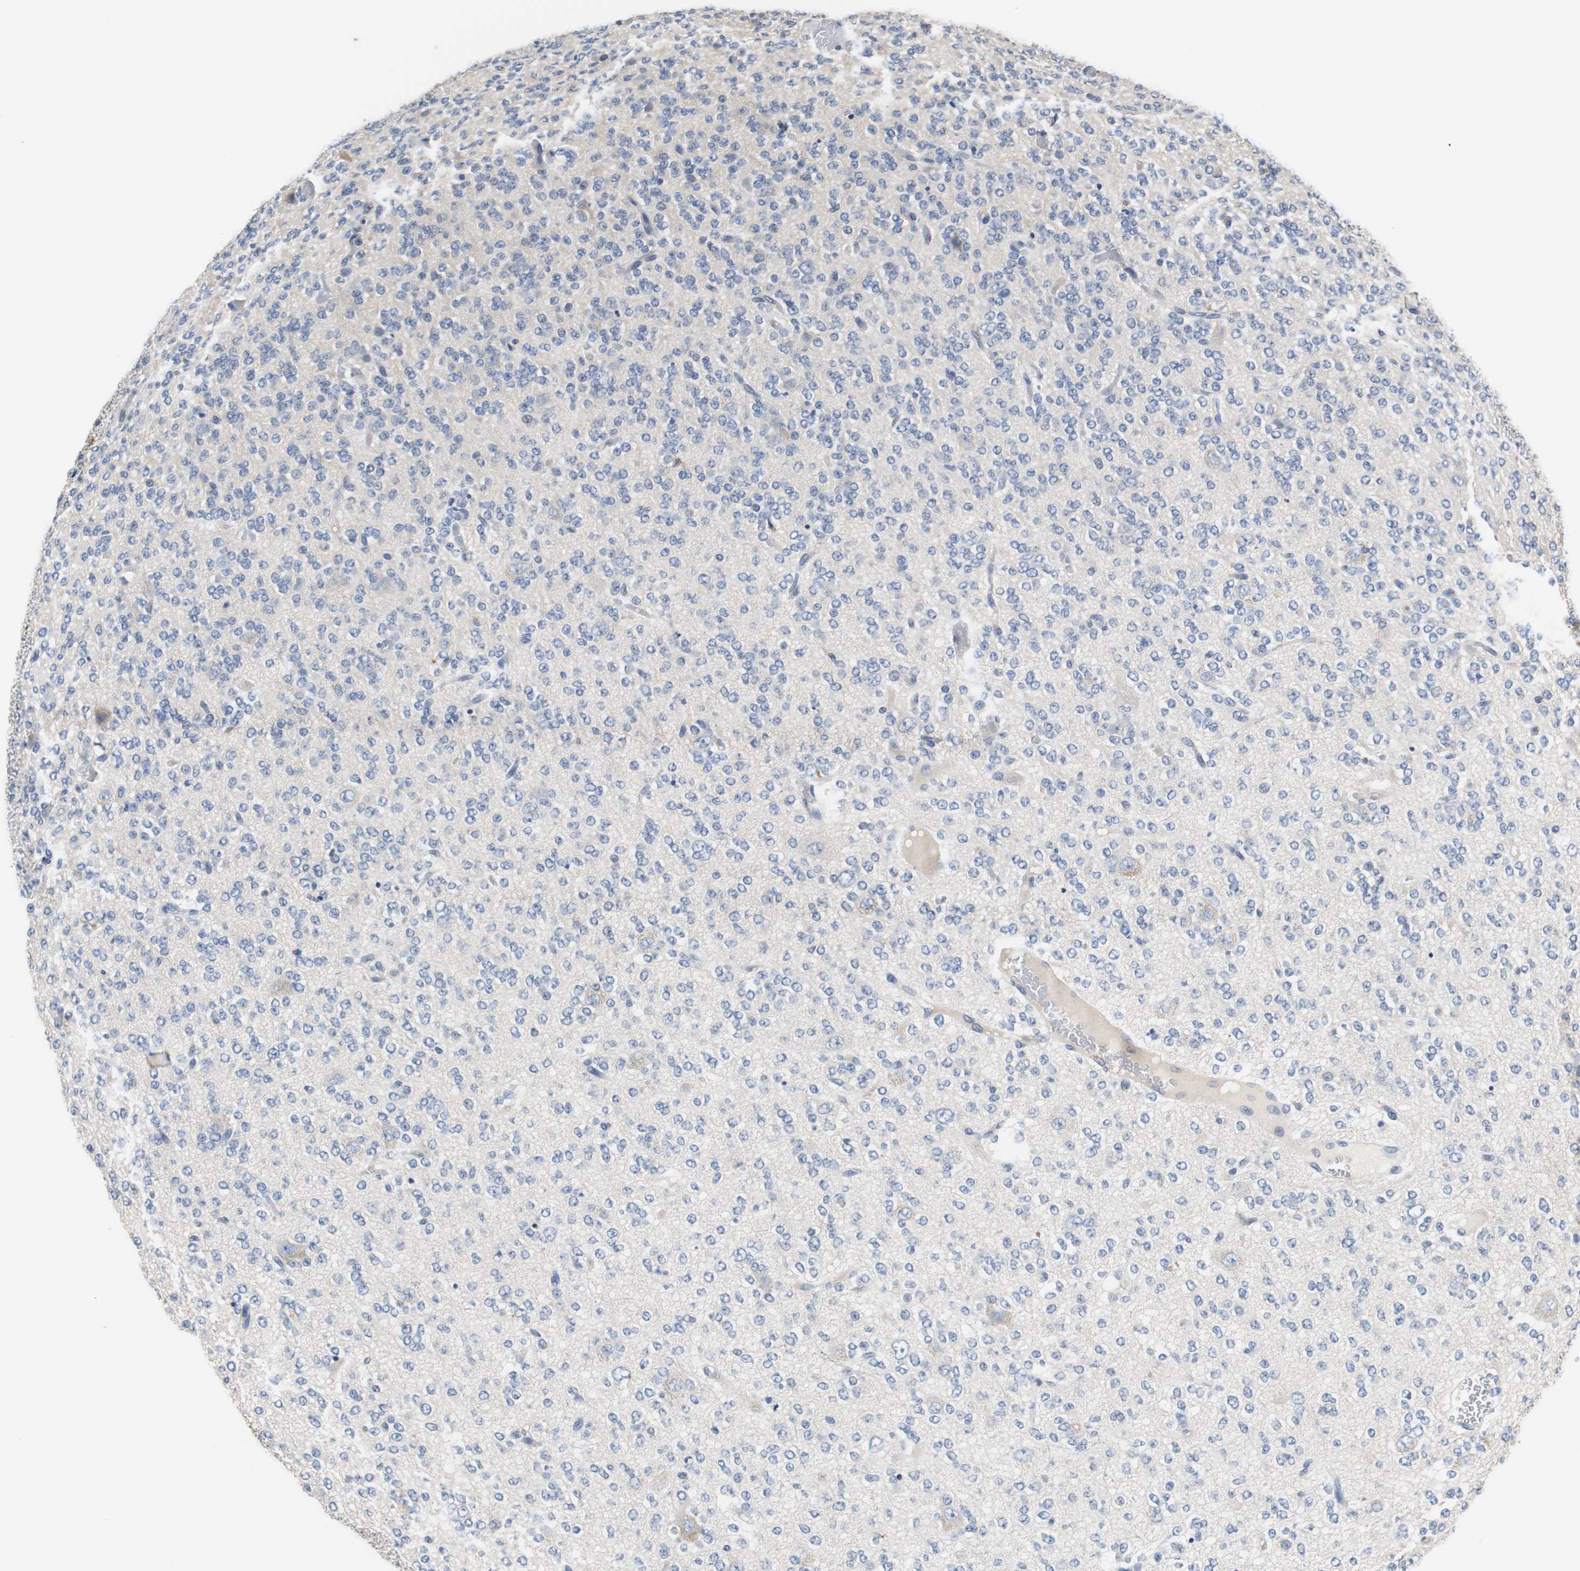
{"staining": {"intensity": "negative", "quantity": "none", "location": "none"}, "tissue": "glioma", "cell_type": "Tumor cells", "image_type": "cancer", "snomed": [{"axis": "morphology", "description": "Glioma, malignant, Low grade"}, {"axis": "topography", "description": "Brain"}], "caption": "The image demonstrates no staining of tumor cells in low-grade glioma (malignant).", "gene": "PCK1", "patient": {"sex": "male", "age": 38}}